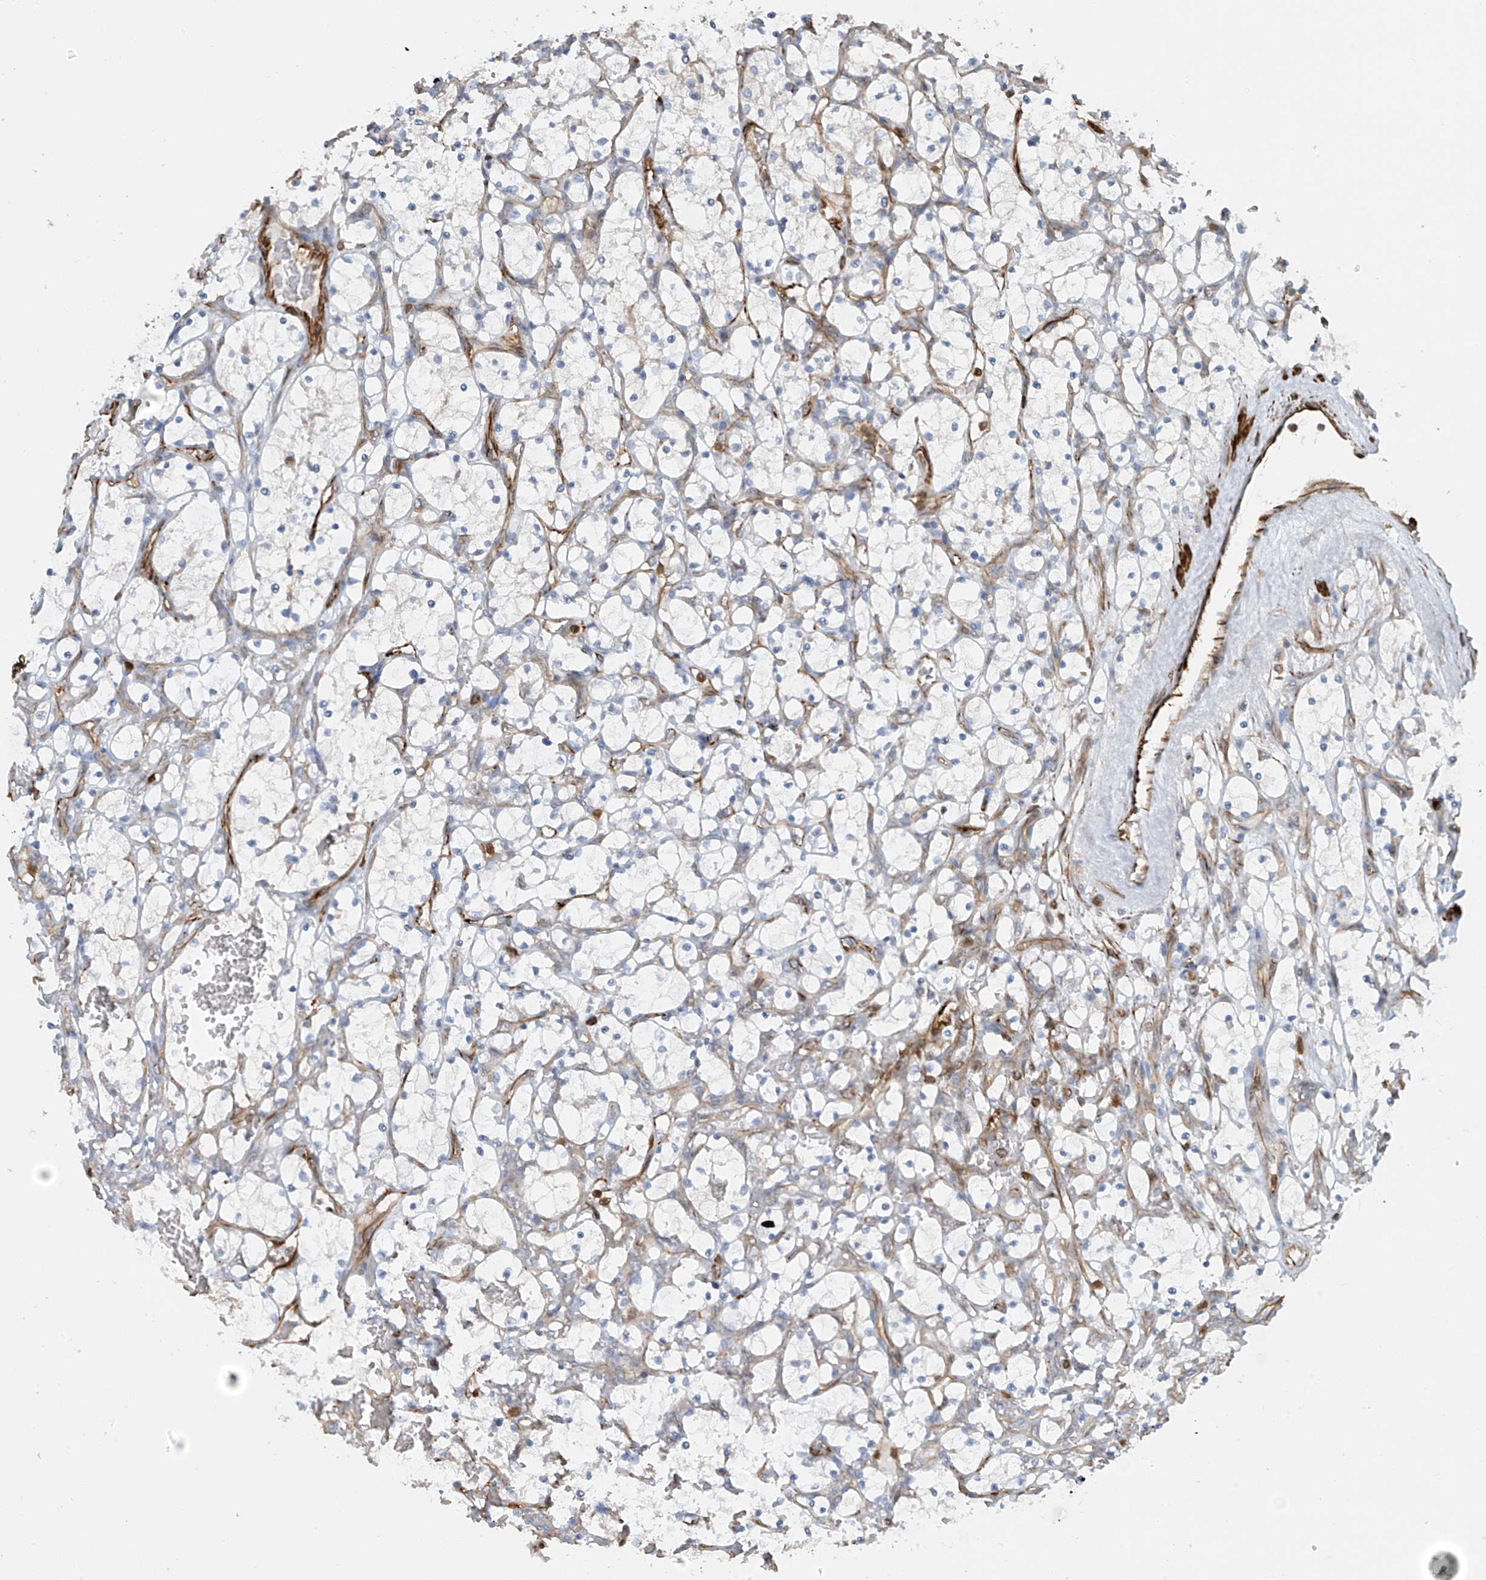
{"staining": {"intensity": "negative", "quantity": "none", "location": "none"}, "tissue": "renal cancer", "cell_type": "Tumor cells", "image_type": "cancer", "snomed": [{"axis": "morphology", "description": "Adenocarcinoma, NOS"}, {"axis": "topography", "description": "Kidney"}], "caption": "A high-resolution photomicrograph shows immunohistochemistry (IHC) staining of renal cancer (adenocarcinoma), which reveals no significant expression in tumor cells. (Stains: DAB IHC with hematoxylin counter stain, Microscopy: brightfield microscopy at high magnification).", "gene": "SH3BGRL3", "patient": {"sex": "female", "age": 69}}